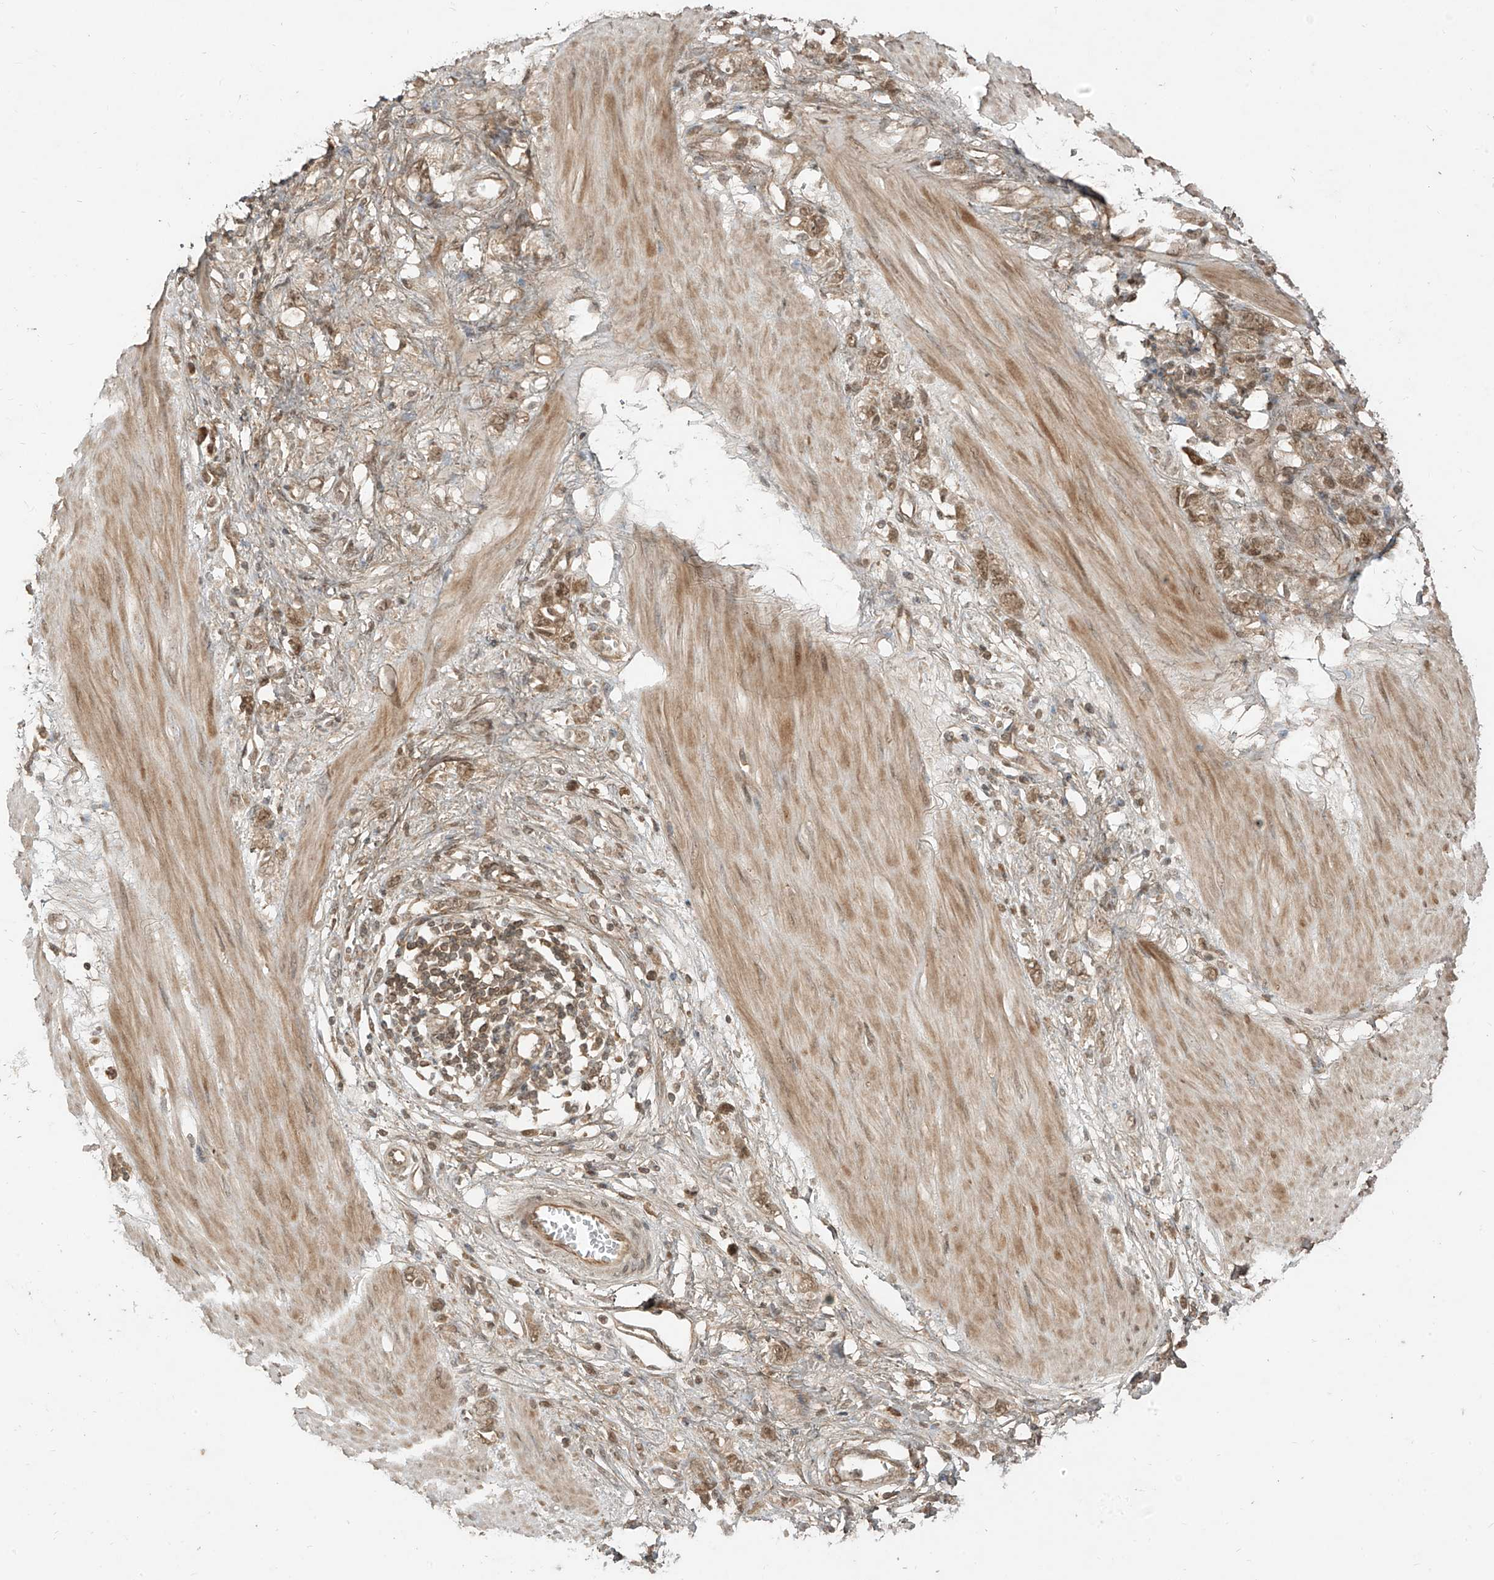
{"staining": {"intensity": "moderate", "quantity": ">75%", "location": "cytoplasmic/membranous,nuclear"}, "tissue": "stomach cancer", "cell_type": "Tumor cells", "image_type": "cancer", "snomed": [{"axis": "morphology", "description": "Adenocarcinoma, NOS"}, {"axis": "topography", "description": "Stomach"}], "caption": "Stomach adenocarcinoma was stained to show a protein in brown. There is medium levels of moderate cytoplasmic/membranous and nuclear staining in approximately >75% of tumor cells.", "gene": "LCOR", "patient": {"sex": "female", "age": 76}}